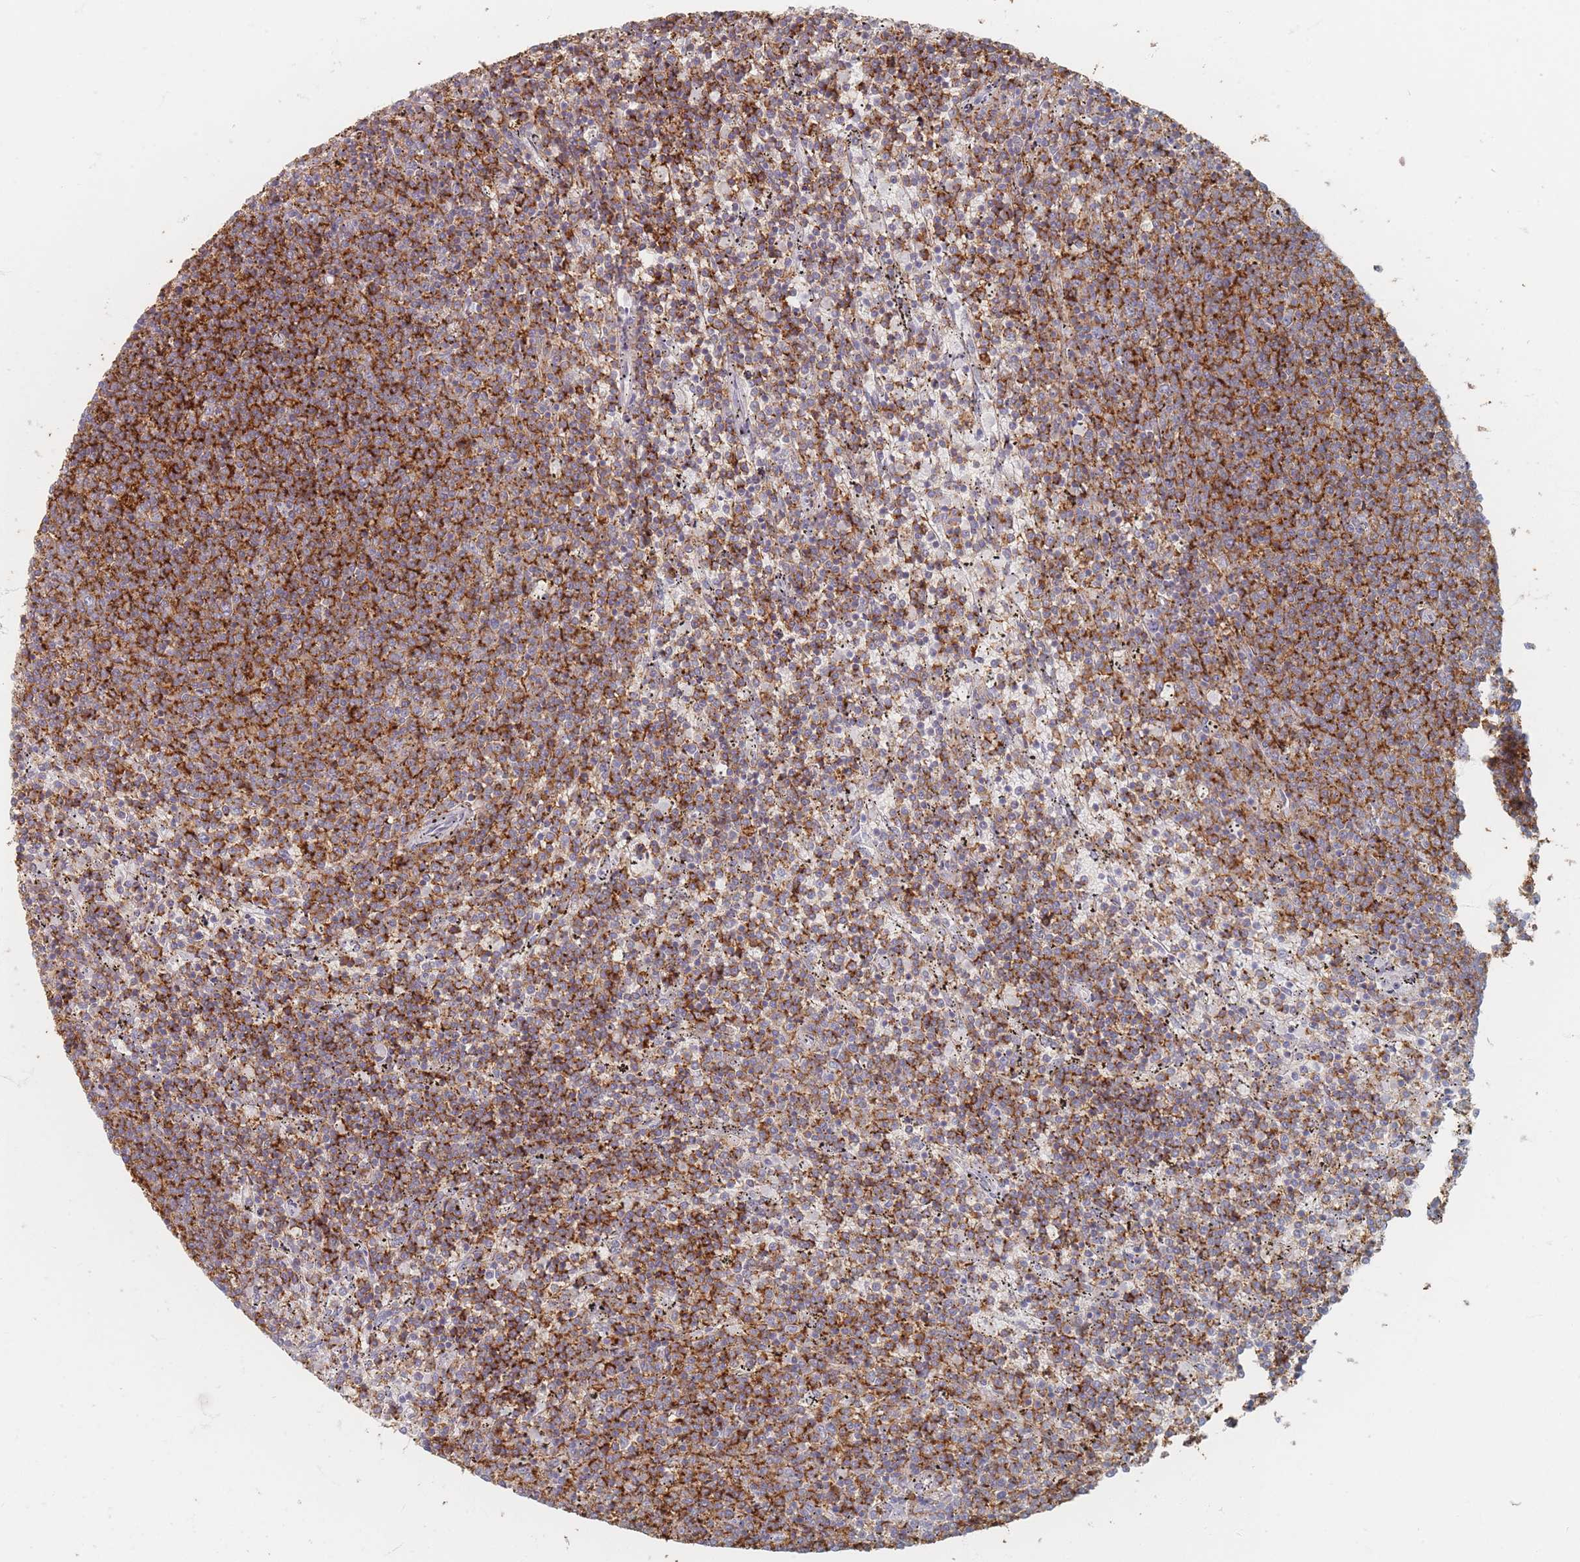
{"staining": {"intensity": "moderate", "quantity": ">75%", "location": "cytoplasmic/membranous"}, "tissue": "lymphoma", "cell_type": "Tumor cells", "image_type": "cancer", "snomed": [{"axis": "morphology", "description": "Malignant lymphoma, non-Hodgkin's type, Low grade"}, {"axis": "topography", "description": "Spleen"}], "caption": "An image showing moderate cytoplasmic/membranous staining in about >75% of tumor cells in lymphoma, as visualized by brown immunohistochemical staining.", "gene": "CD37", "patient": {"sex": "female", "age": 50}}